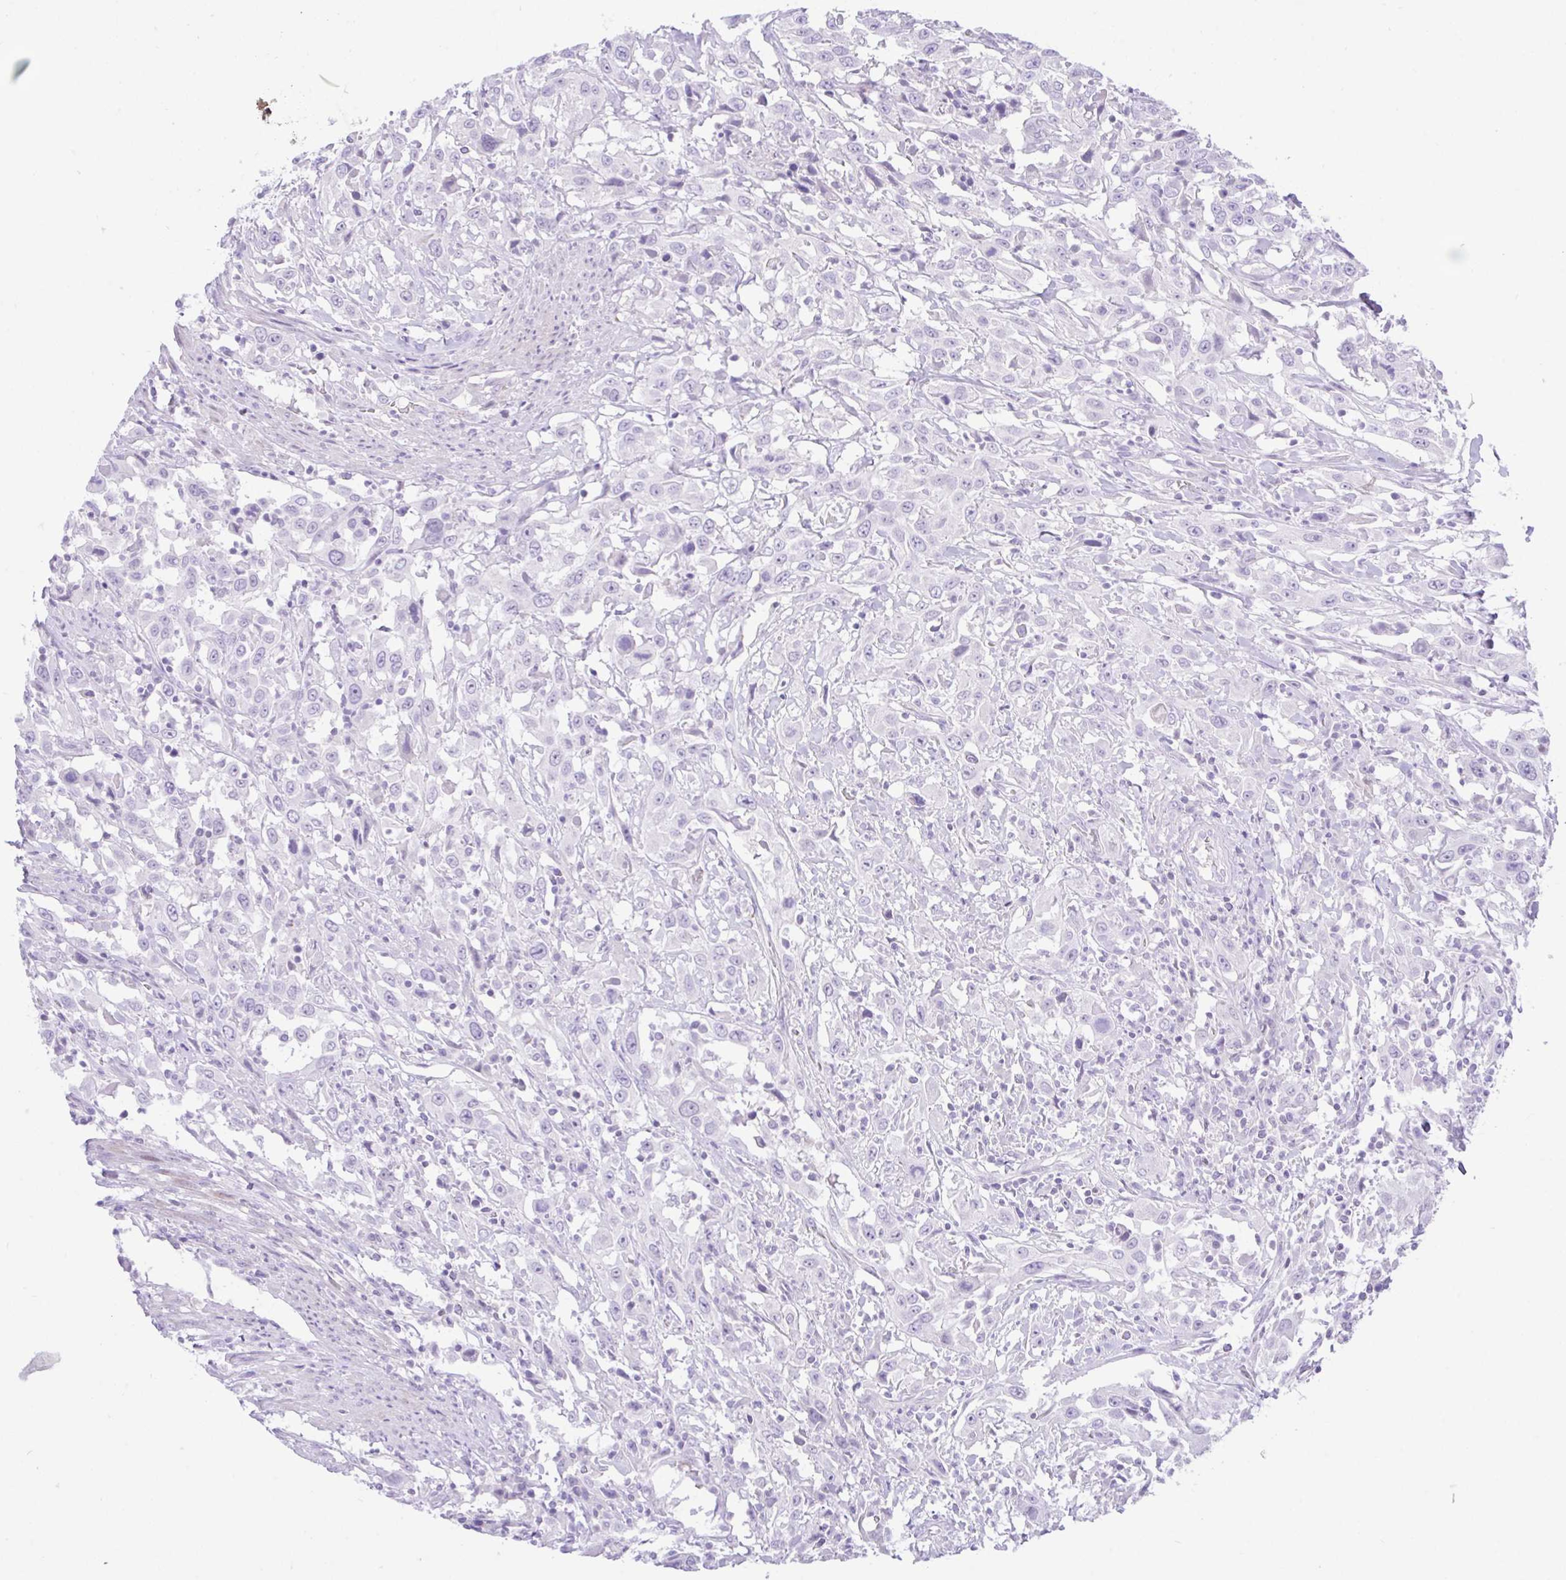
{"staining": {"intensity": "negative", "quantity": "none", "location": "none"}, "tissue": "urothelial cancer", "cell_type": "Tumor cells", "image_type": "cancer", "snomed": [{"axis": "morphology", "description": "Urothelial carcinoma, High grade"}, {"axis": "topography", "description": "Urinary bladder"}], "caption": "The image shows no staining of tumor cells in urothelial cancer.", "gene": "ZNF101", "patient": {"sex": "male", "age": 61}}